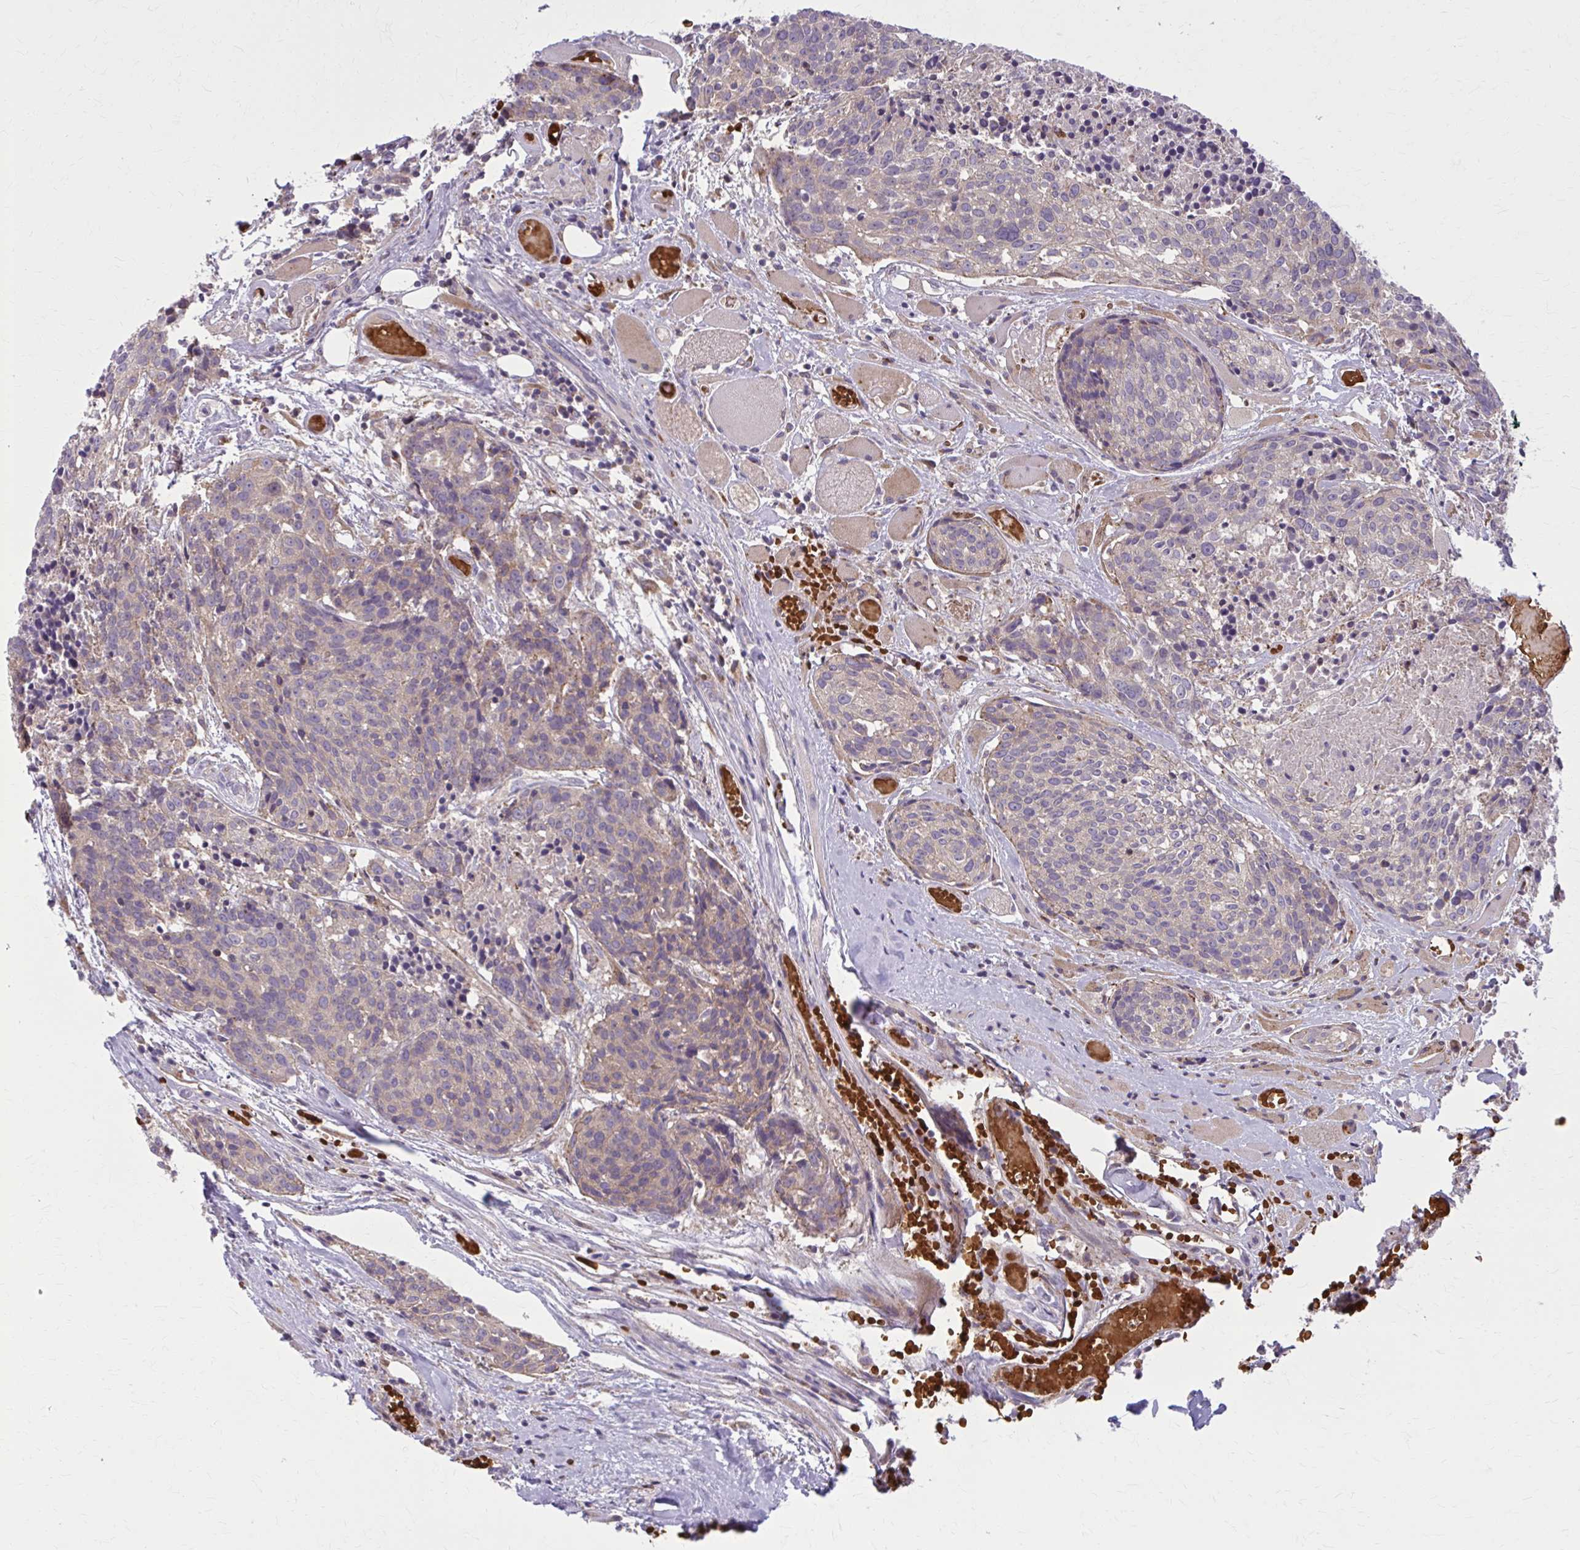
{"staining": {"intensity": "weak", "quantity": "25%-75%", "location": "cytoplasmic/membranous"}, "tissue": "head and neck cancer", "cell_type": "Tumor cells", "image_type": "cancer", "snomed": [{"axis": "morphology", "description": "Squamous cell carcinoma, NOS"}, {"axis": "topography", "description": "Oral tissue"}, {"axis": "topography", "description": "Head-Neck"}], "caption": "Protein staining of head and neck cancer tissue displays weak cytoplasmic/membranous staining in about 25%-75% of tumor cells. (brown staining indicates protein expression, while blue staining denotes nuclei).", "gene": "SNF8", "patient": {"sex": "male", "age": 64}}